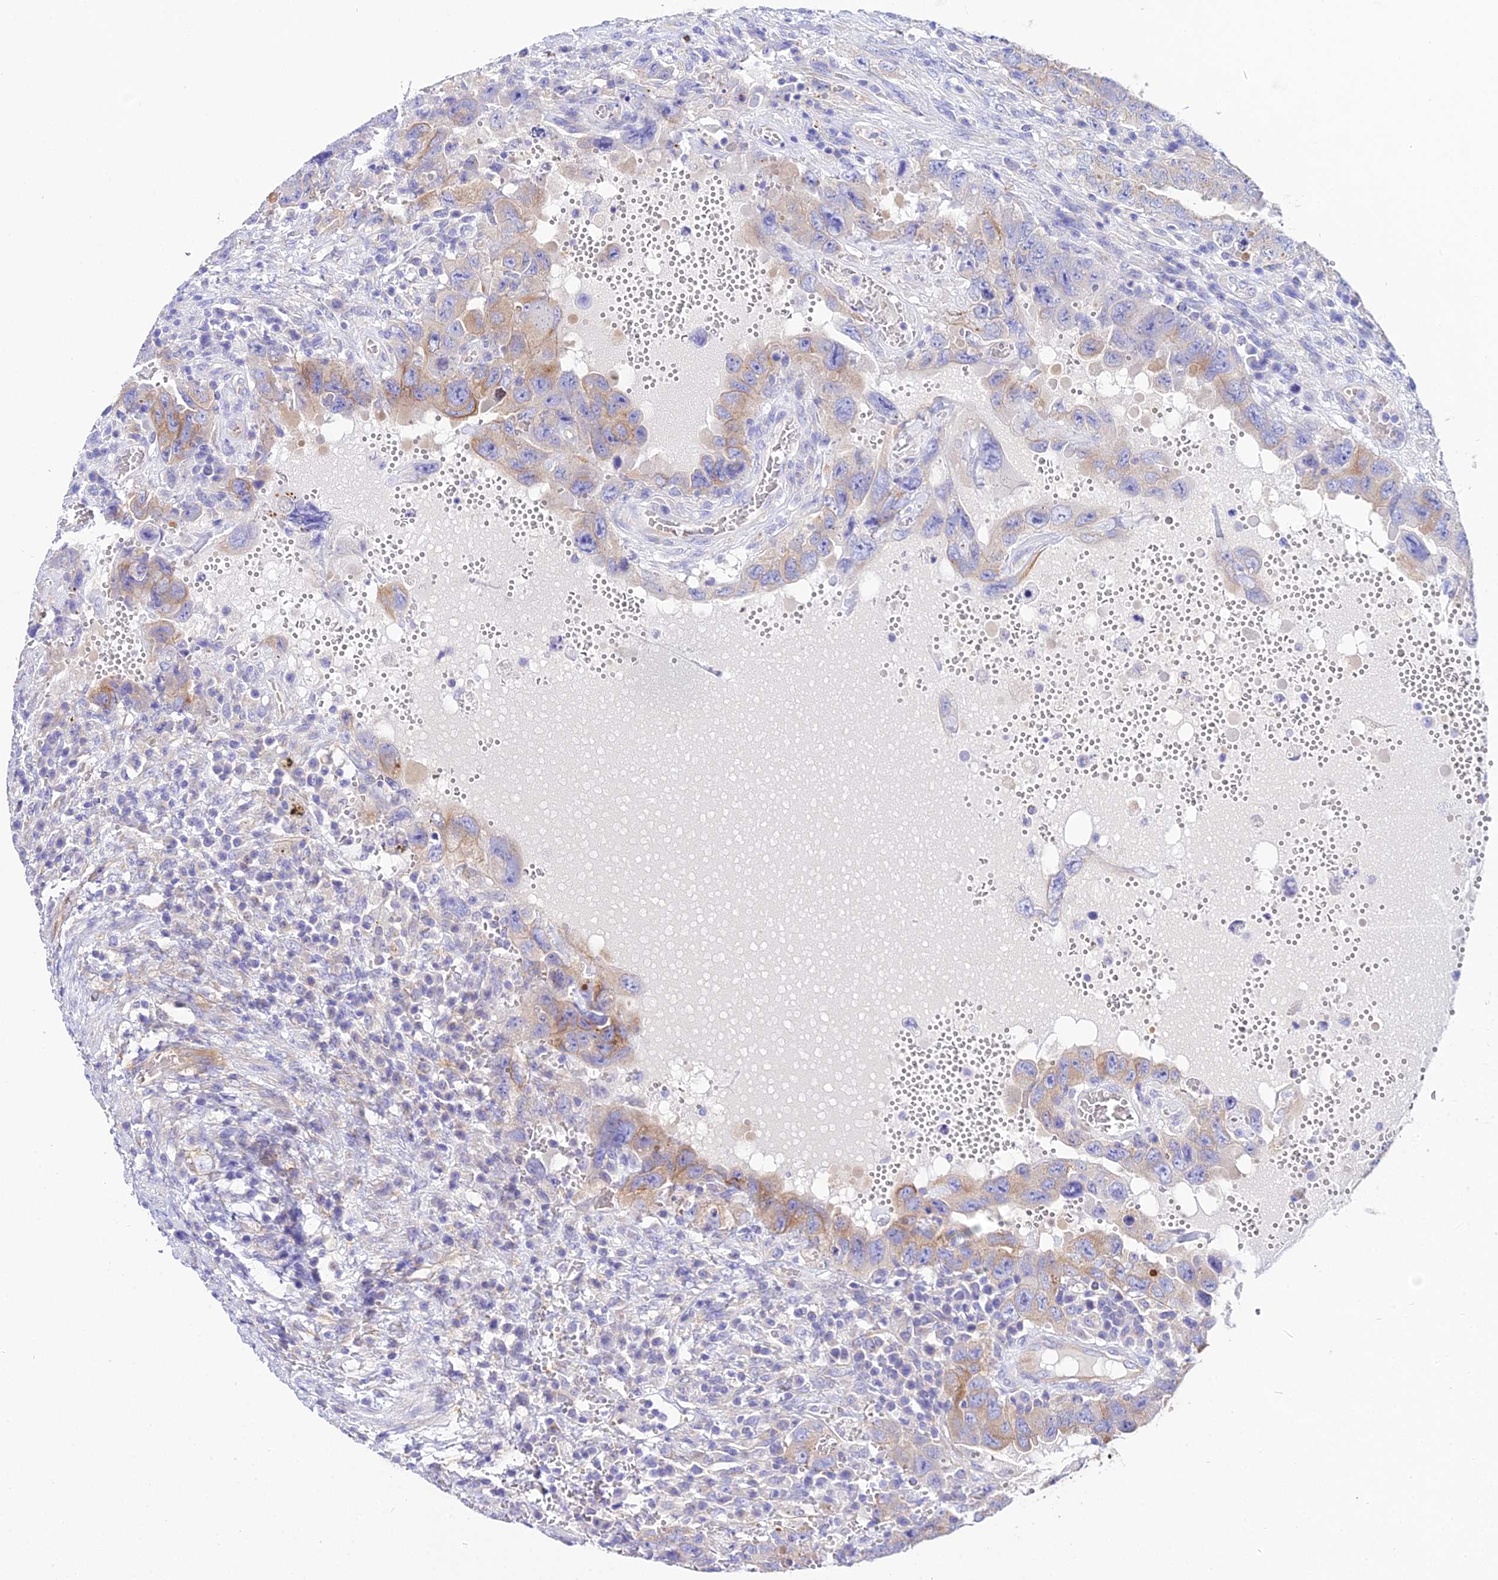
{"staining": {"intensity": "weak", "quantity": "25%-75%", "location": "cytoplasmic/membranous"}, "tissue": "testis cancer", "cell_type": "Tumor cells", "image_type": "cancer", "snomed": [{"axis": "morphology", "description": "Carcinoma, Embryonal, NOS"}, {"axis": "topography", "description": "Testis"}], "caption": "DAB (3,3'-diaminobenzidine) immunohistochemical staining of testis cancer demonstrates weak cytoplasmic/membranous protein expression in about 25%-75% of tumor cells.", "gene": "TUBA3D", "patient": {"sex": "male", "age": 26}}